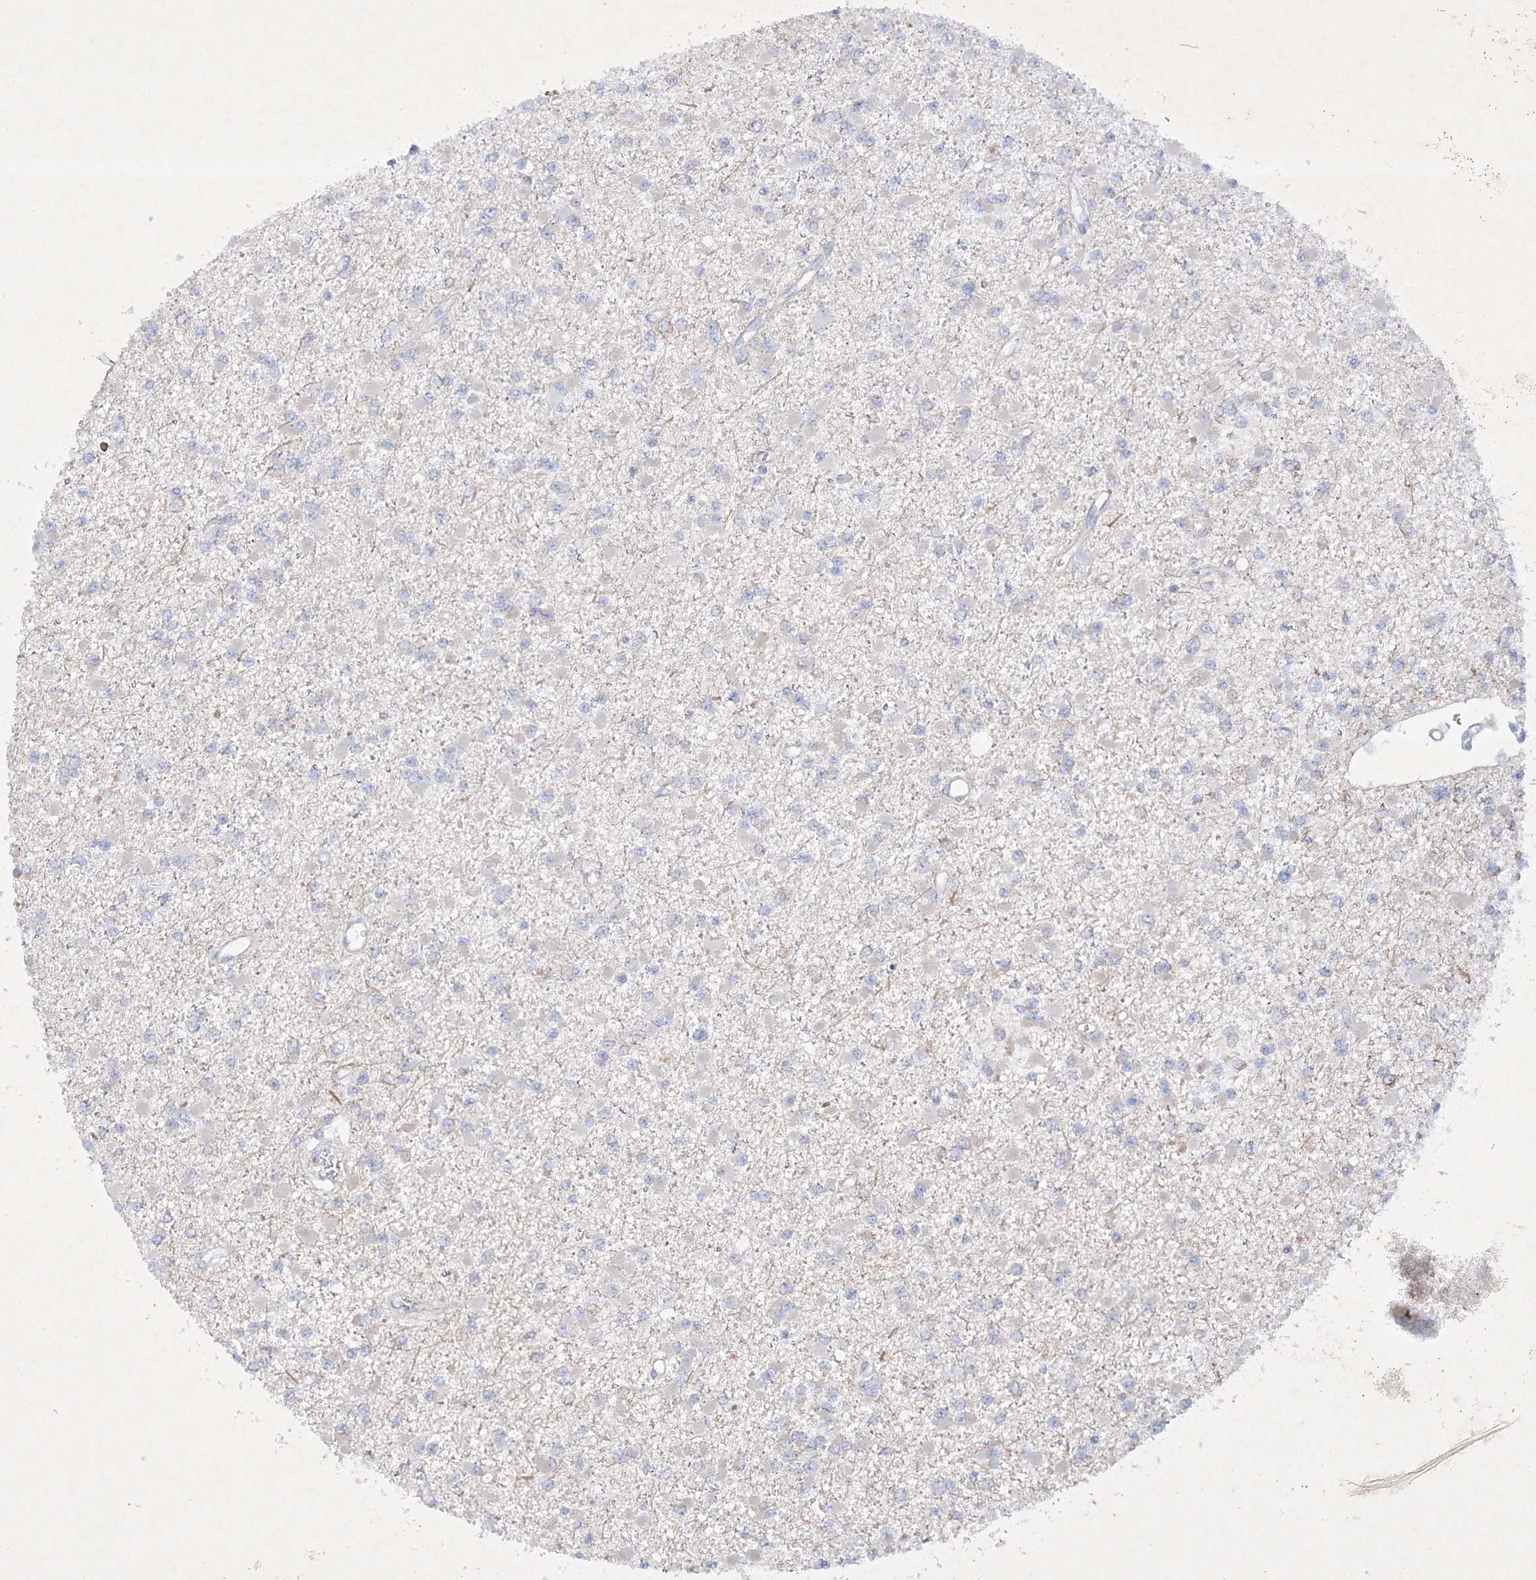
{"staining": {"intensity": "negative", "quantity": "none", "location": "none"}, "tissue": "glioma", "cell_type": "Tumor cells", "image_type": "cancer", "snomed": [{"axis": "morphology", "description": "Glioma, malignant, Low grade"}, {"axis": "topography", "description": "Brain"}], "caption": "A photomicrograph of malignant glioma (low-grade) stained for a protein demonstrates no brown staining in tumor cells.", "gene": "FARSB", "patient": {"sex": "female", "age": 22}}